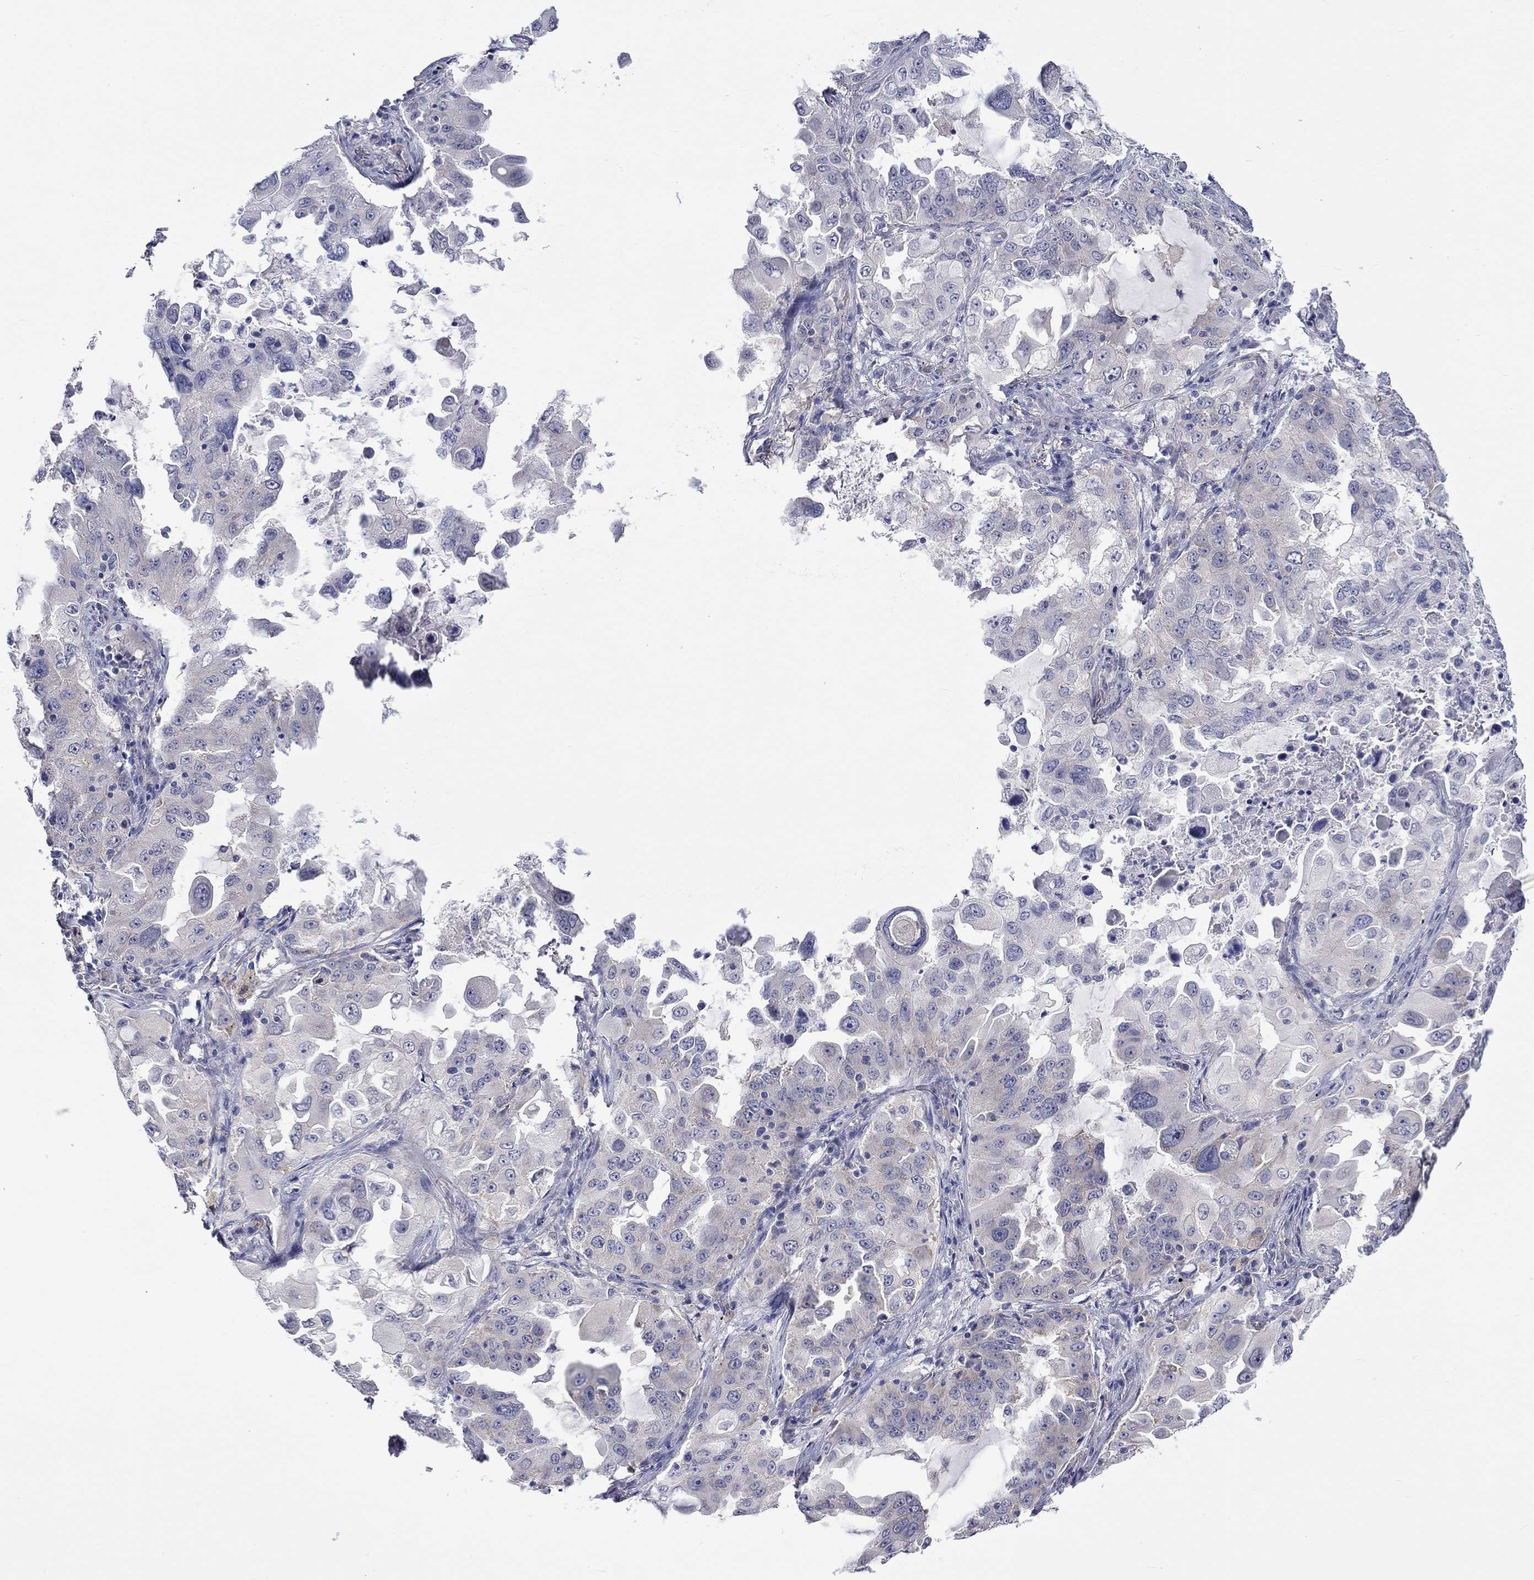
{"staining": {"intensity": "negative", "quantity": "none", "location": "none"}, "tissue": "lung cancer", "cell_type": "Tumor cells", "image_type": "cancer", "snomed": [{"axis": "morphology", "description": "Adenocarcinoma, NOS"}, {"axis": "topography", "description": "Lung"}], "caption": "This is a image of immunohistochemistry staining of adenocarcinoma (lung), which shows no positivity in tumor cells.", "gene": "CERS1", "patient": {"sex": "female", "age": 61}}